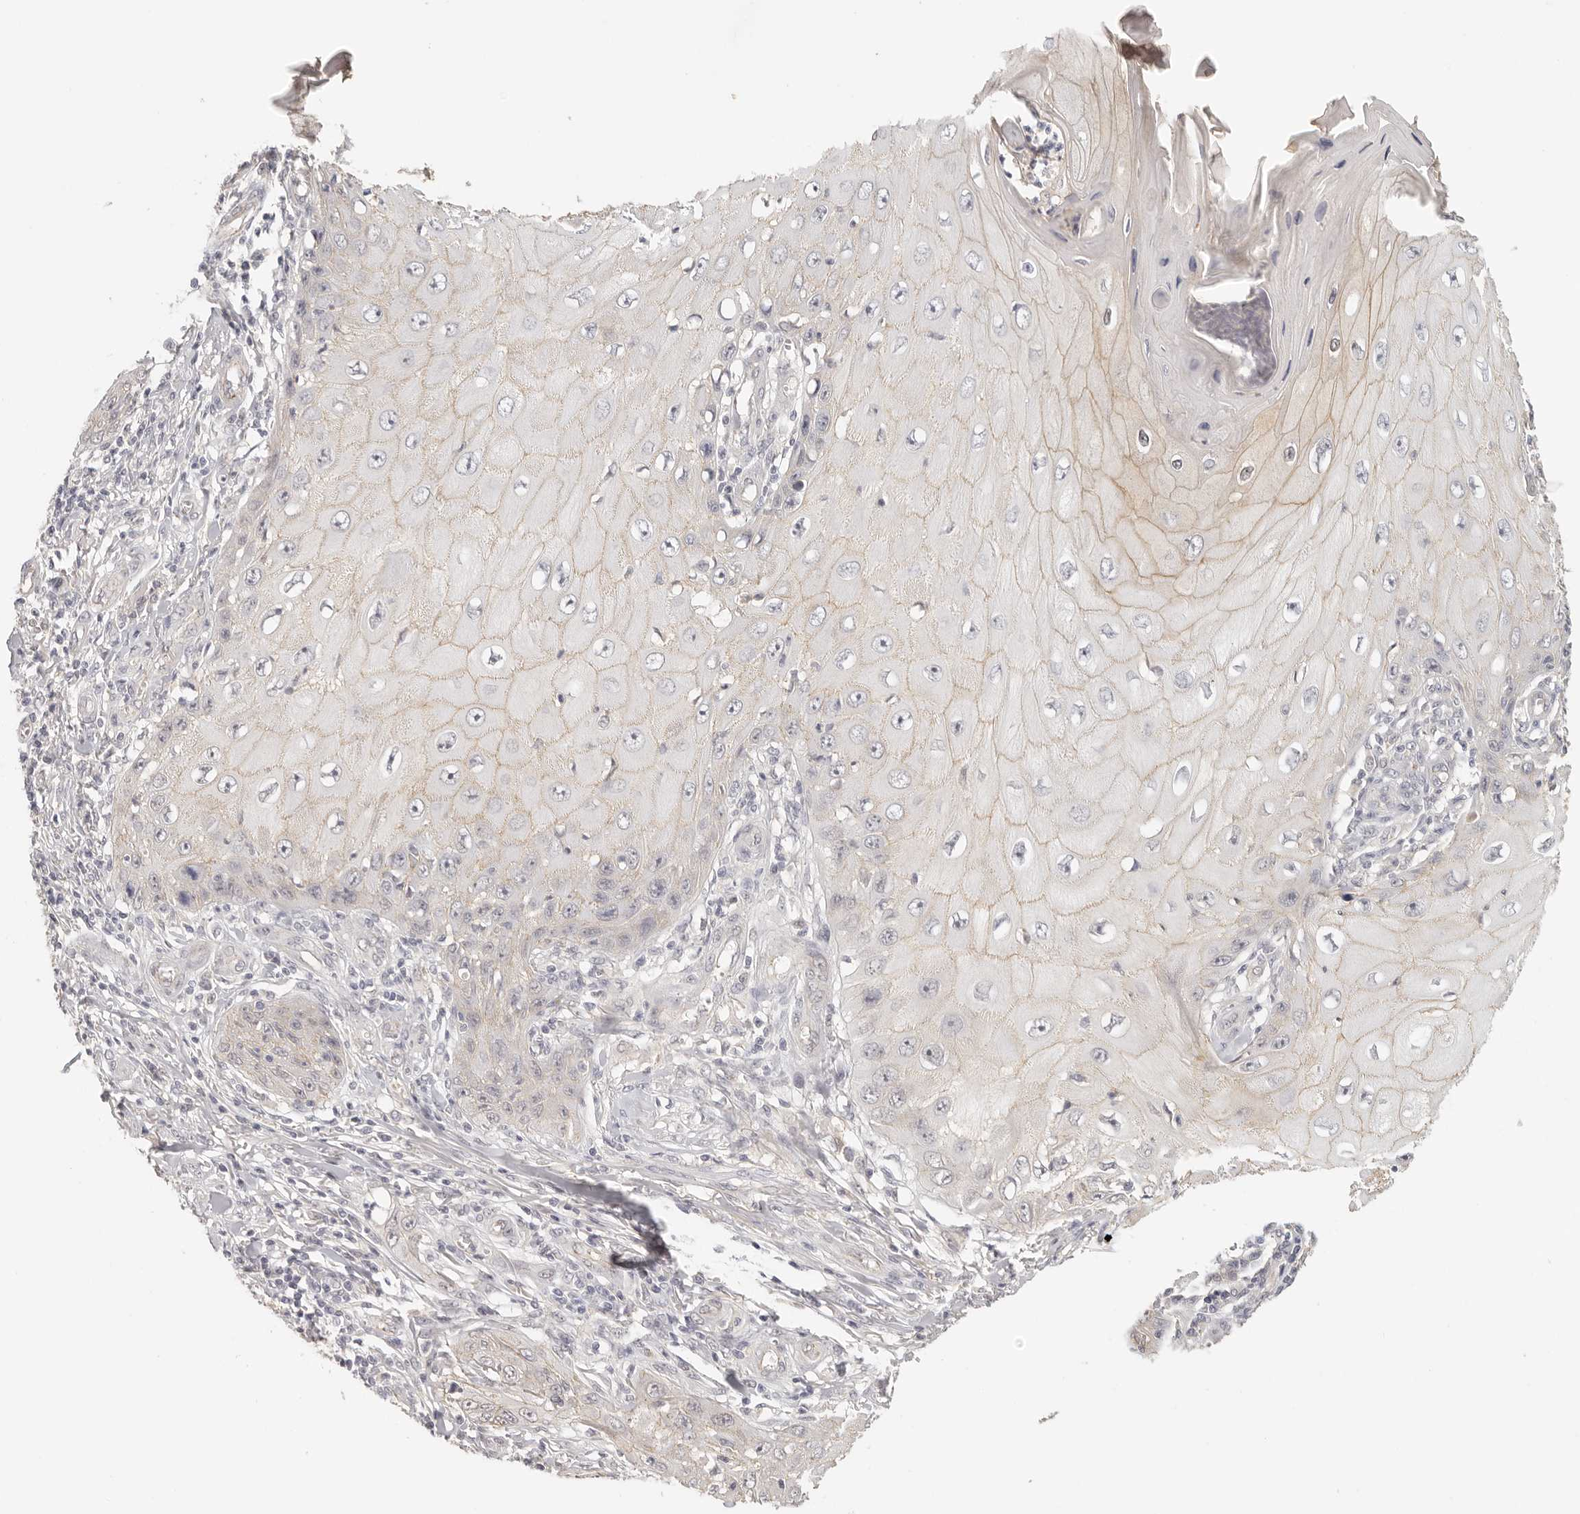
{"staining": {"intensity": "weak", "quantity": "25%-75%", "location": "cytoplasmic/membranous"}, "tissue": "skin cancer", "cell_type": "Tumor cells", "image_type": "cancer", "snomed": [{"axis": "morphology", "description": "Squamous cell carcinoma, NOS"}, {"axis": "topography", "description": "Skin"}], "caption": "A photomicrograph showing weak cytoplasmic/membranous positivity in about 25%-75% of tumor cells in skin cancer (squamous cell carcinoma), as visualized by brown immunohistochemical staining.", "gene": "ANXA9", "patient": {"sex": "female", "age": 73}}